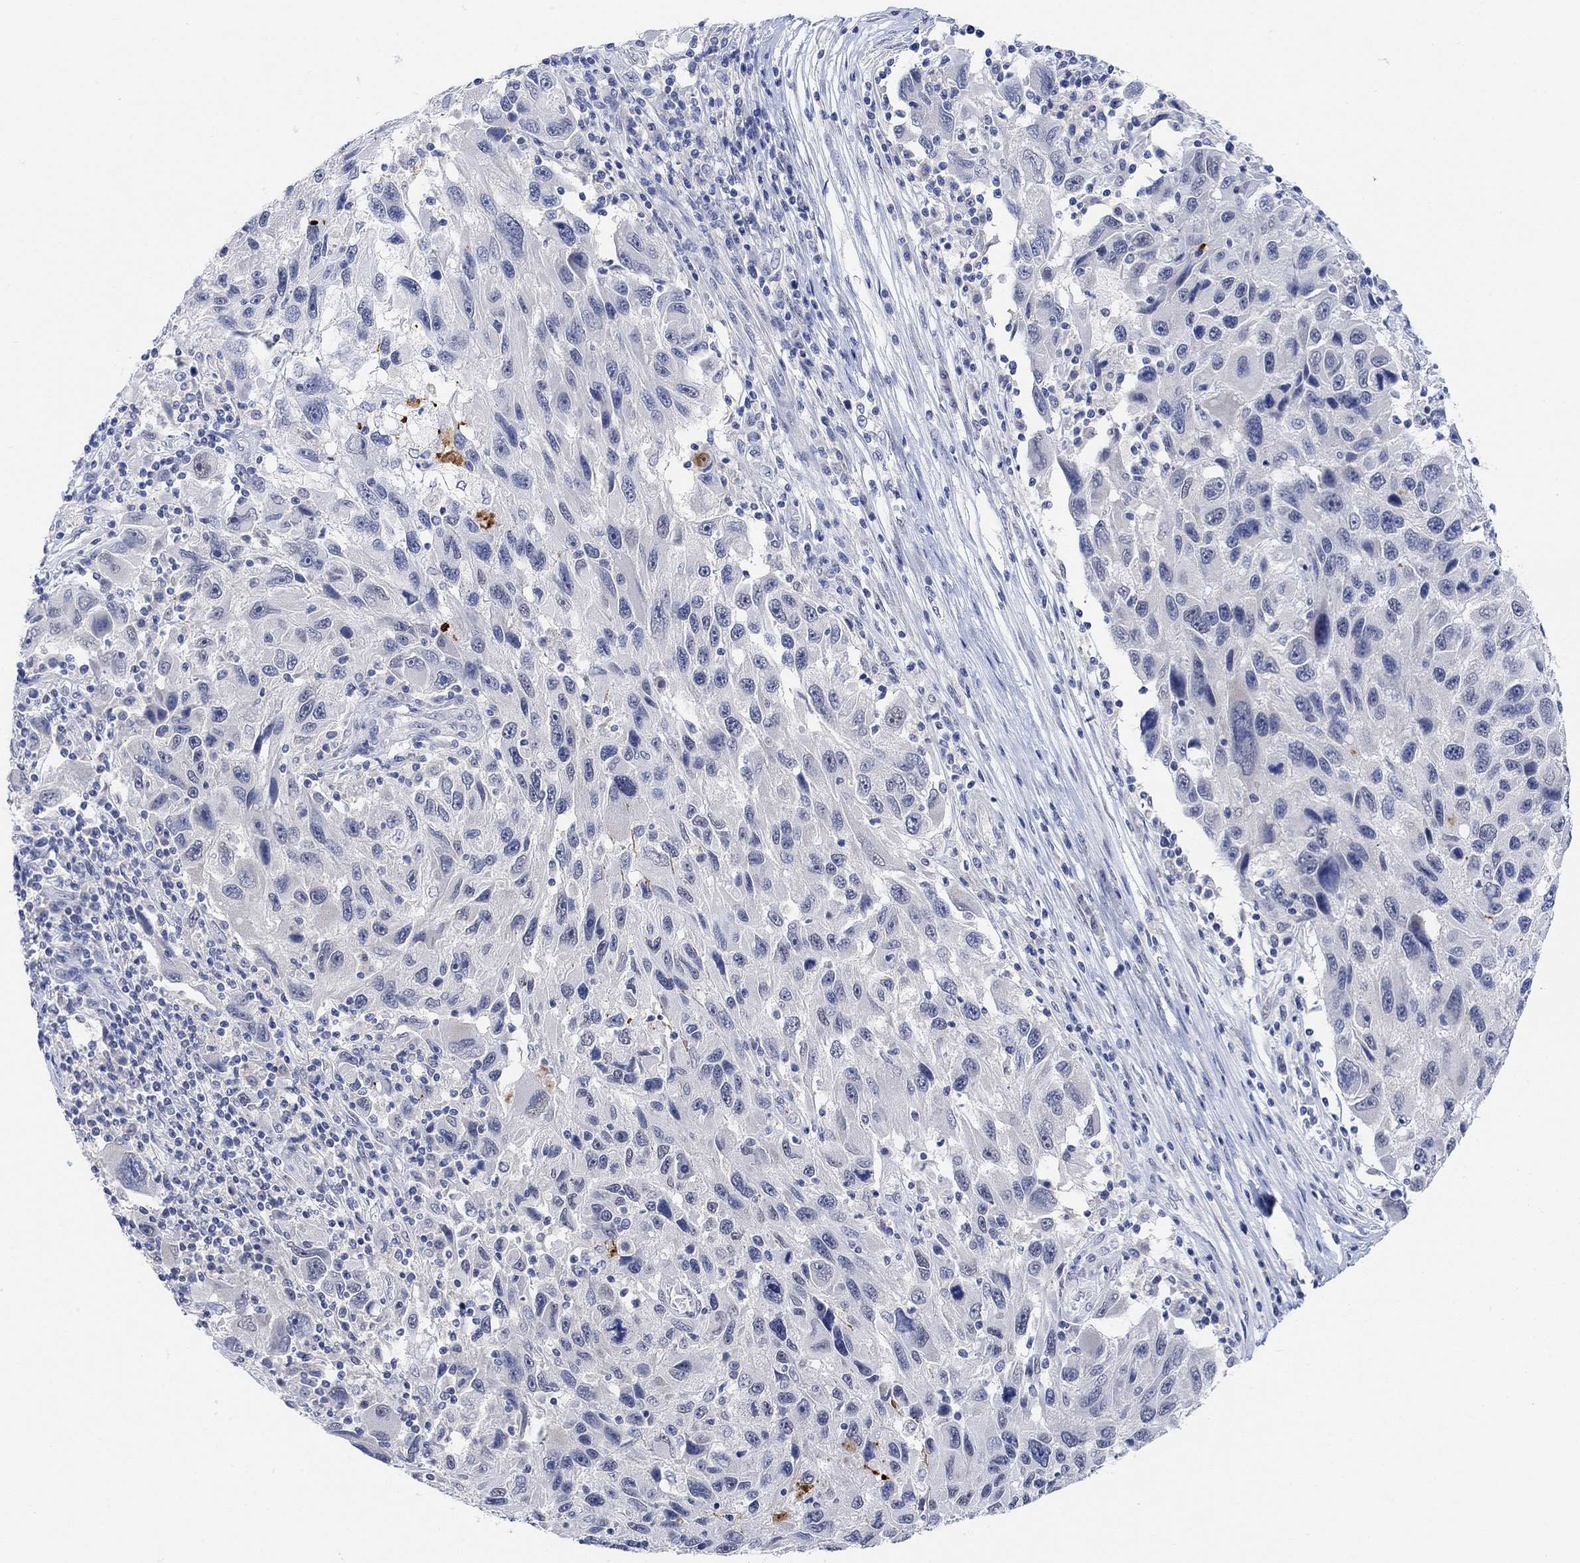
{"staining": {"intensity": "negative", "quantity": "none", "location": "none"}, "tissue": "melanoma", "cell_type": "Tumor cells", "image_type": "cancer", "snomed": [{"axis": "morphology", "description": "Malignant melanoma, NOS"}, {"axis": "topography", "description": "Skin"}], "caption": "The immunohistochemistry photomicrograph has no significant expression in tumor cells of malignant melanoma tissue.", "gene": "RIMS1", "patient": {"sex": "male", "age": 53}}